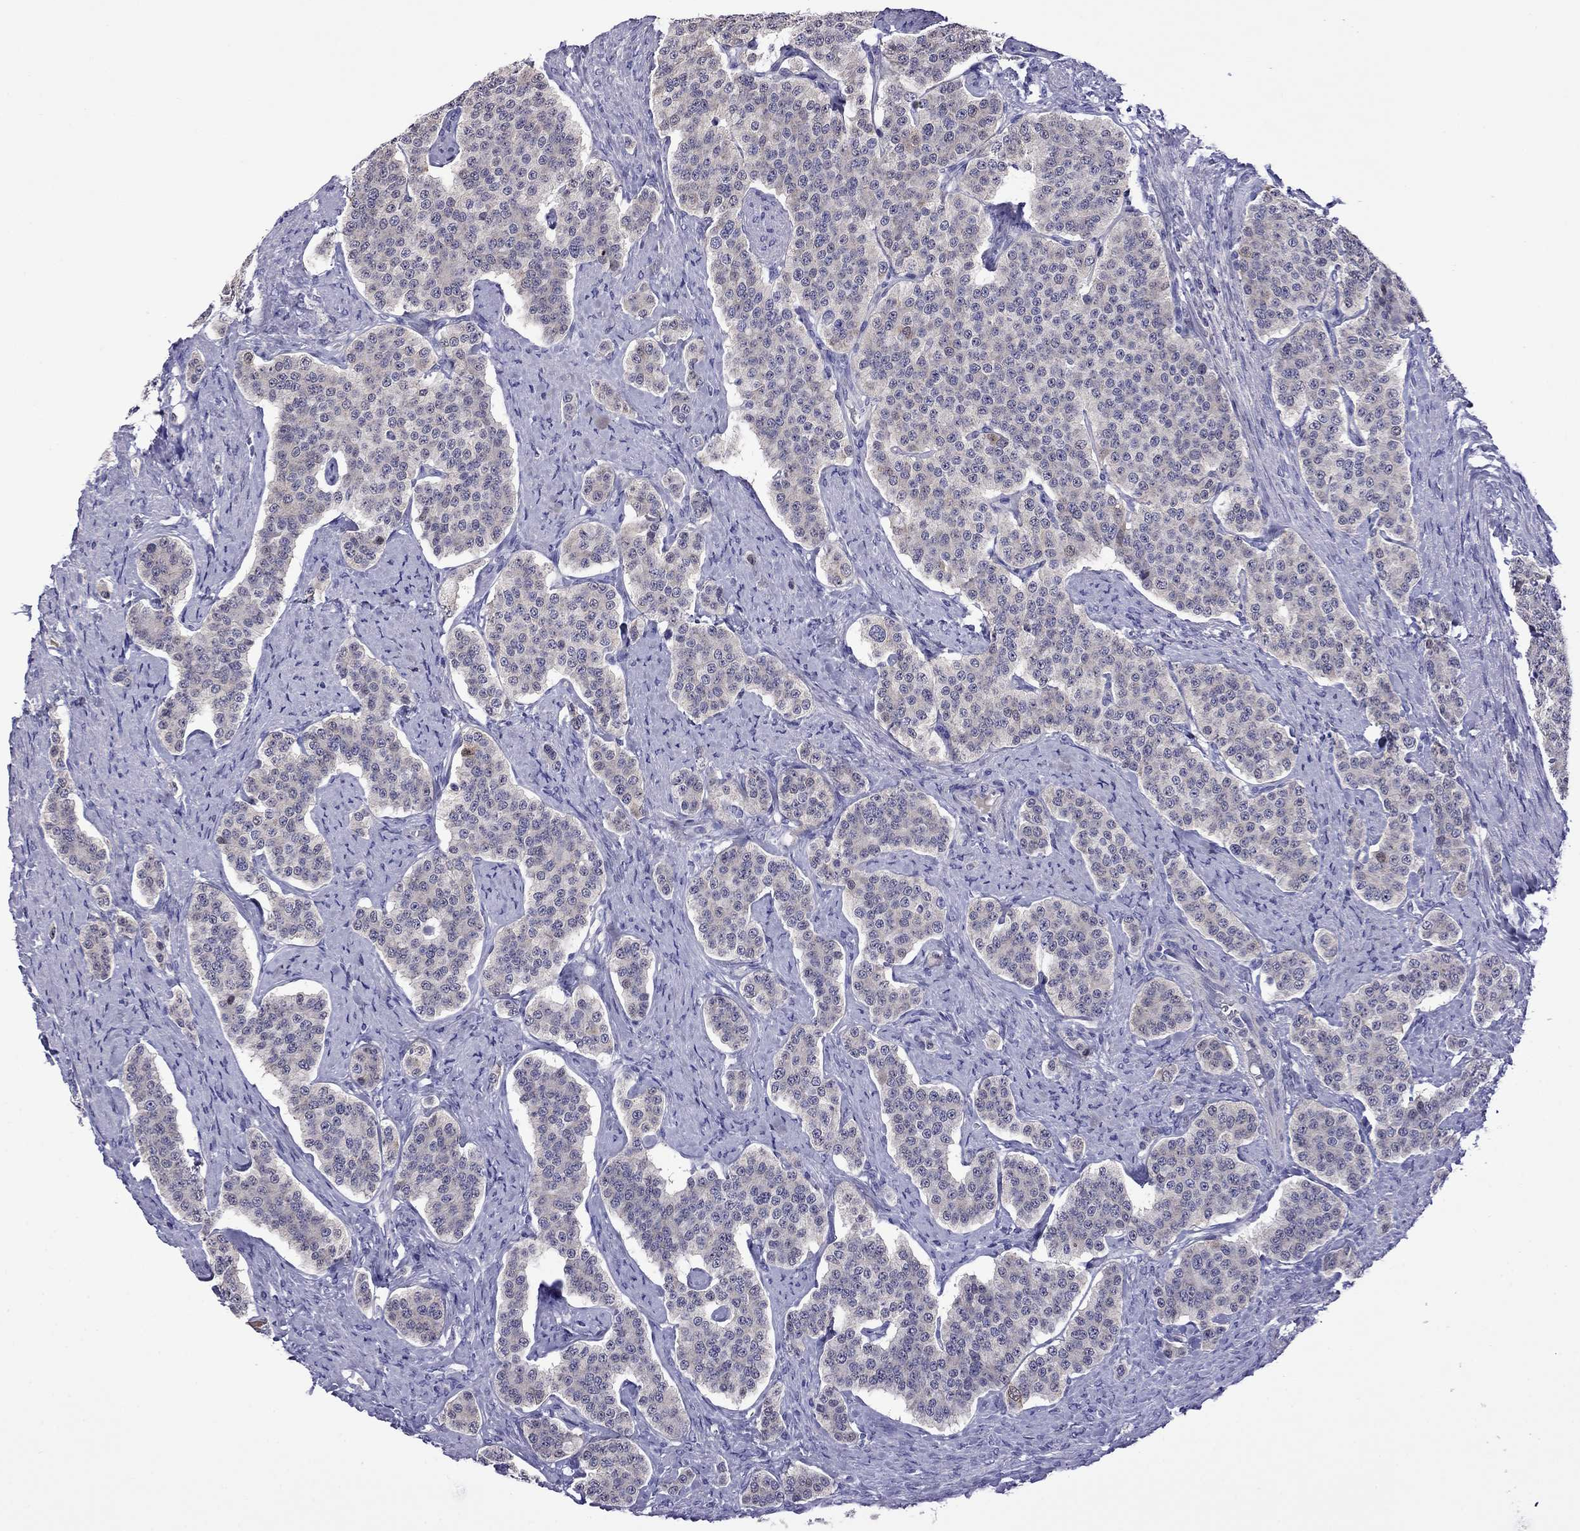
{"staining": {"intensity": "negative", "quantity": "none", "location": "none"}, "tissue": "carcinoid", "cell_type": "Tumor cells", "image_type": "cancer", "snomed": [{"axis": "morphology", "description": "Carcinoid, malignant, NOS"}, {"axis": "topography", "description": "Small intestine"}], "caption": "This micrograph is of malignant carcinoid stained with IHC to label a protein in brown with the nuclei are counter-stained blue. There is no staining in tumor cells.", "gene": "STAR", "patient": {"sex": "female", "age": 58}}